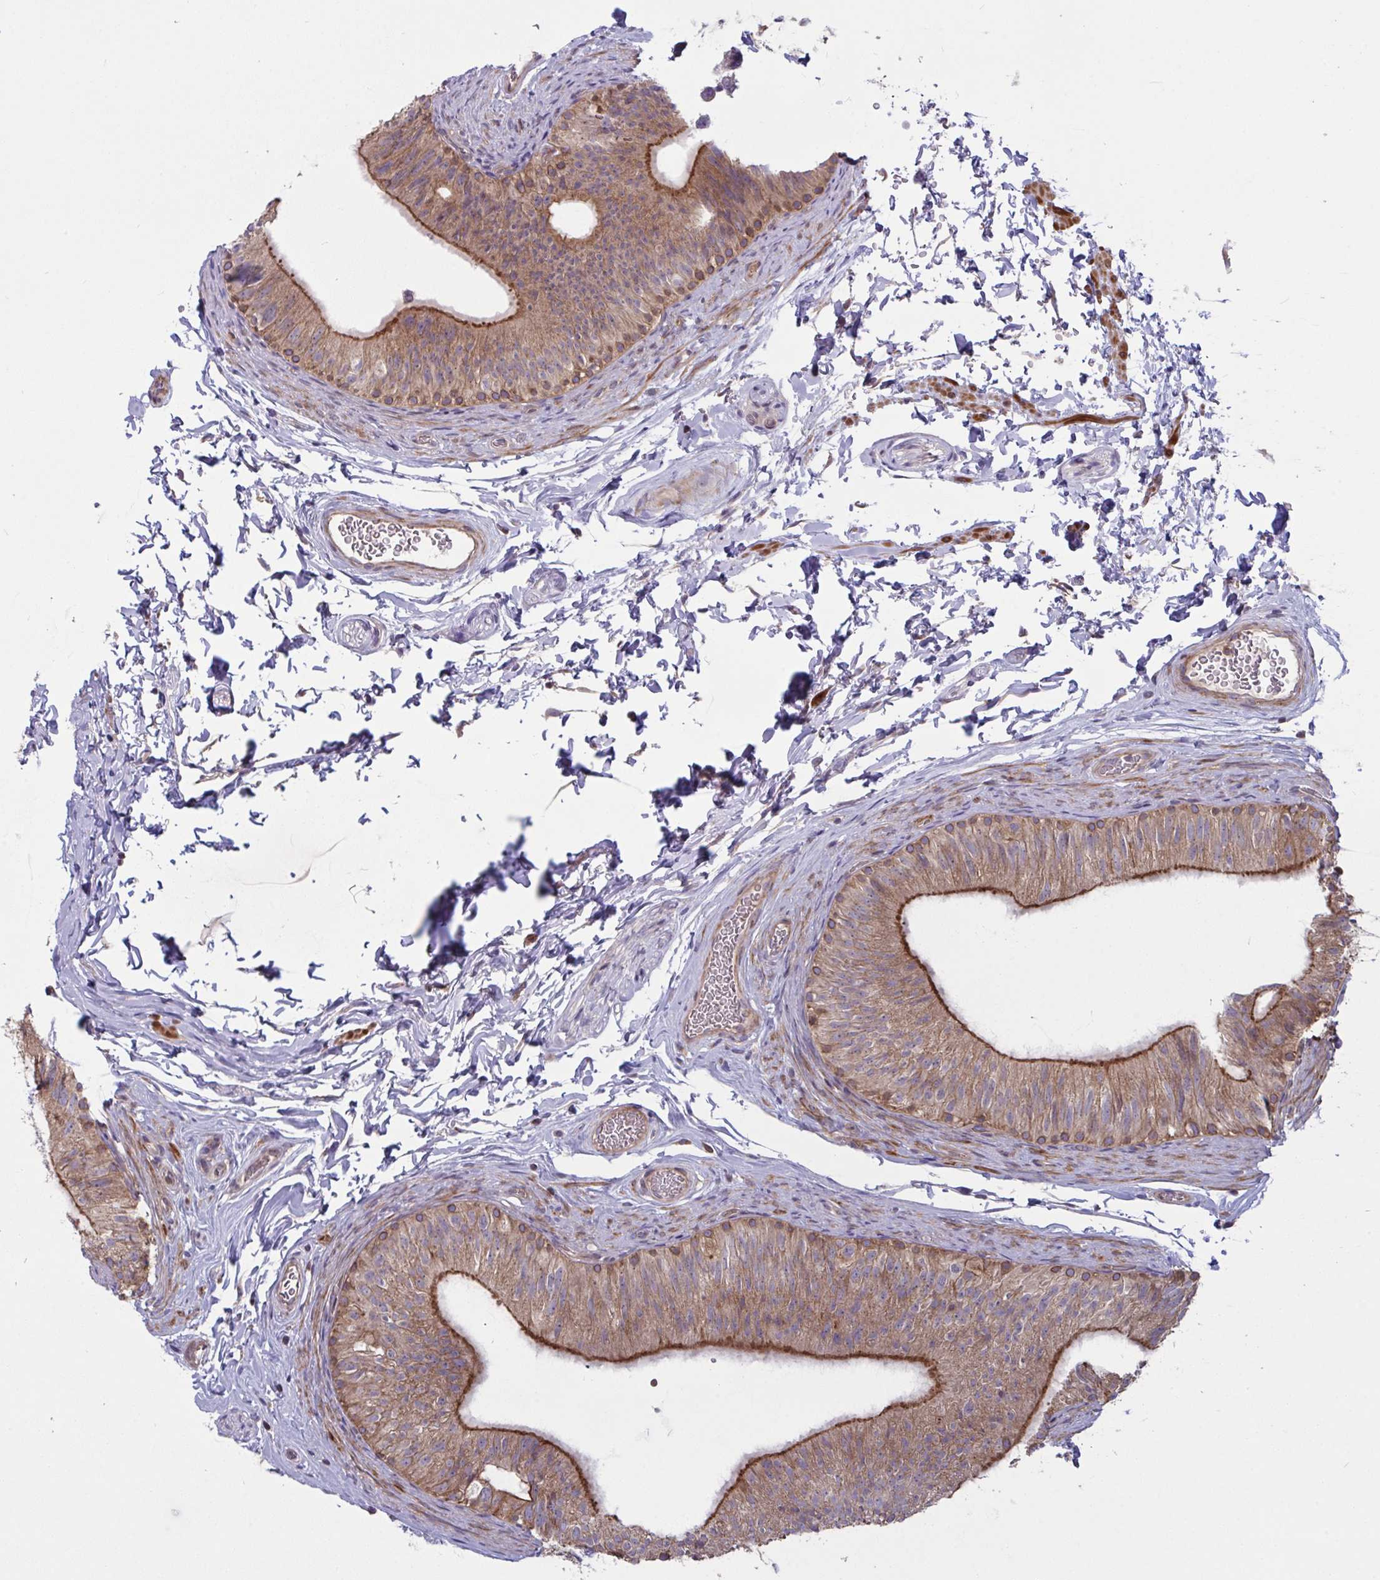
{"staining": {"intensity": "moderate", "quantity": ">75%", "location": "cytoplasmic/membranous"}, "tissue": "epididymis", "cell_type": "Glandular cells", "image_type": "normal", "snomed": [{"axis": "morphology", "description": "Normal tissue, NOS"}, {"axis": "topography", "description": "Epididymis, spermatic cord, NOS"}, {"axis": "topography", "description": "Epididymis"}], "caption": "High-power microscopy captured an immunohistochemistry (IHC) photomicrograph of normal epididymis, revealing moderate cytoplasmic/membranous expression in approximately >75% of glandular cells. (Stains: DAB (3,3'-diaminobenzidine) in brown, nuclei in blue, Microscopy: brightfield microscopy at high magnification).", "gene": "TANK", "patient": {"sex": "male", "age": 31}}